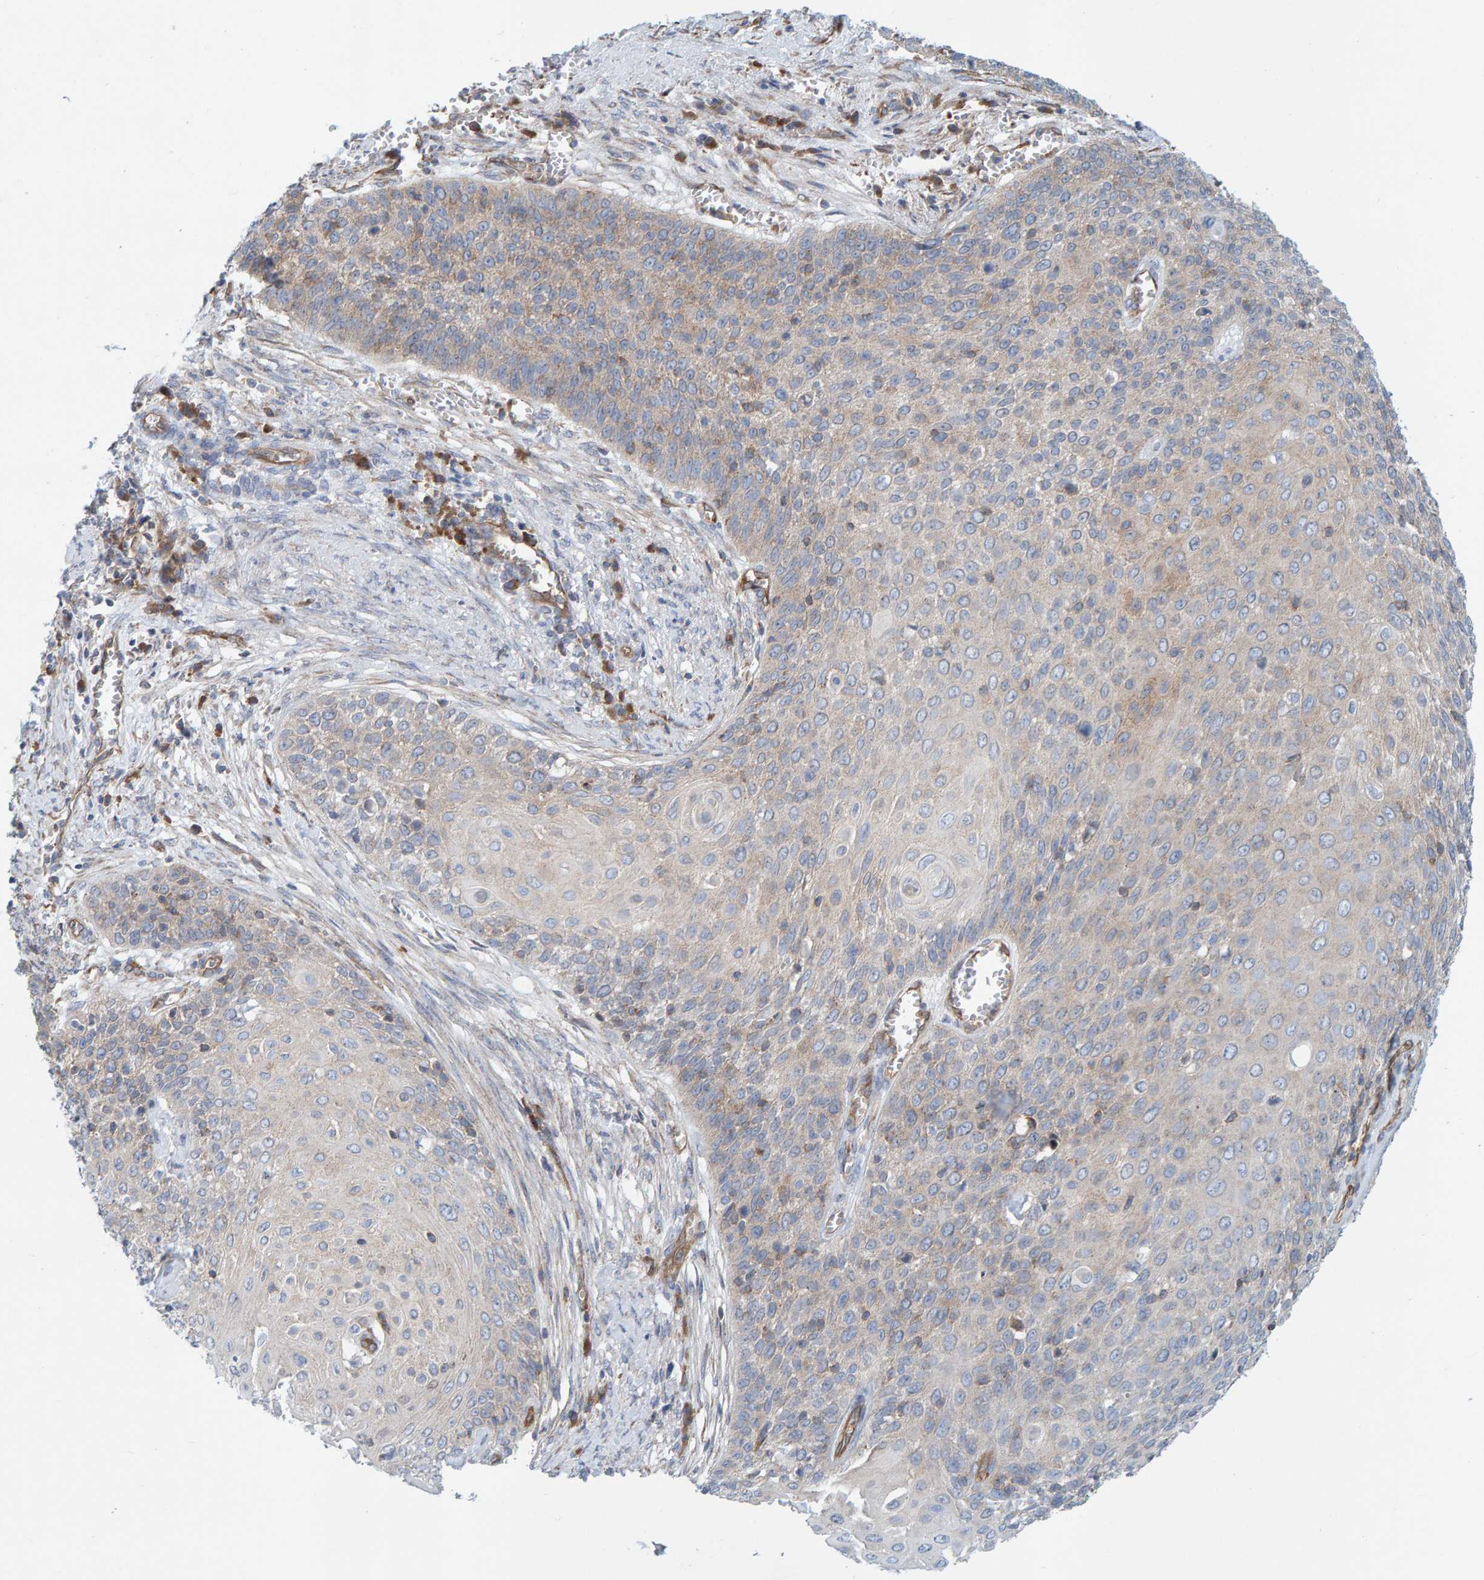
{"staining": {"intensity": "weak", "quantity": "25%-75%", "location": "cytoplasmic/membranous"}, "tissue": "cervical cancer", "cell_type": "Tumor cells", "image_type": "cancer", "snomed": [{"axis": "morphology", "description": "Squamous cell carcinoma, NOS"}, {"axis": "topography", "description": "Cervix"}], "caption": "A brown stain highlights weak cytoplasmic/membranous expression of a protein in cervical cancer tumor cells.", "gene": "PRKD2", "patient": {"sex": "female", "age": 39}}